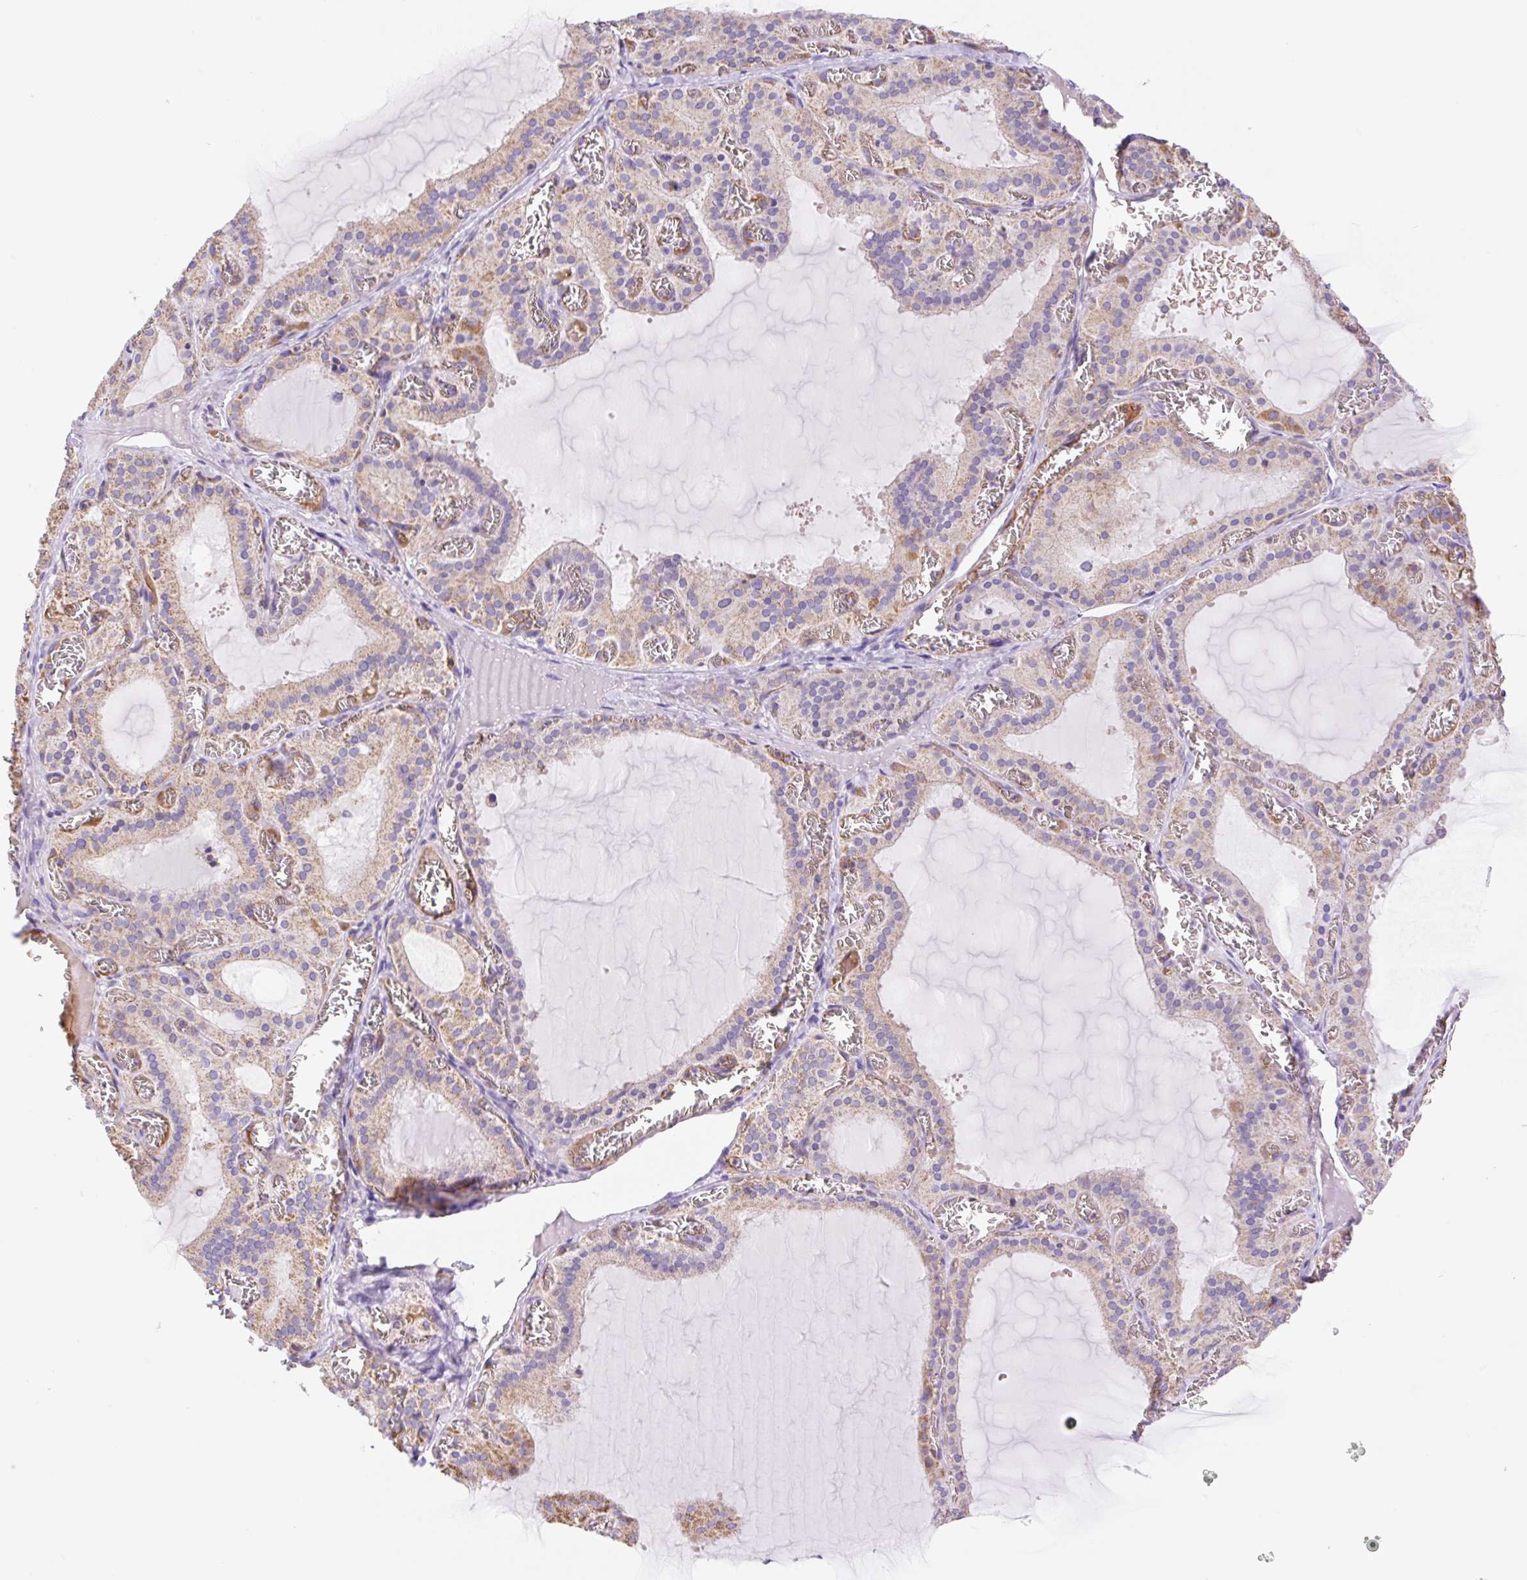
{"staining": {"intensity": "moderate", "quantity": "25%-75%", "location": "cytoplasmic/membranous"}, "tissue": "thyroid gland", "cell_type": "Glandular cells", "image_type": "normal", "snomed": [{"axis": "morphology", "description": "Normal tissue, NOS"}, {"axis": "topography", "description": "Thyroid gland"}], "caption": "Thyroid gland was stained to show a protein in brown. There is medium levels of moderate cytoplasmic/membranous staining in approximately 25%-75% of glandular cells. (Brightfield microscopy of DAB IHC at high magnification).", "gene": "ESAM", "patient": {"sex": "female", "age": 30}}